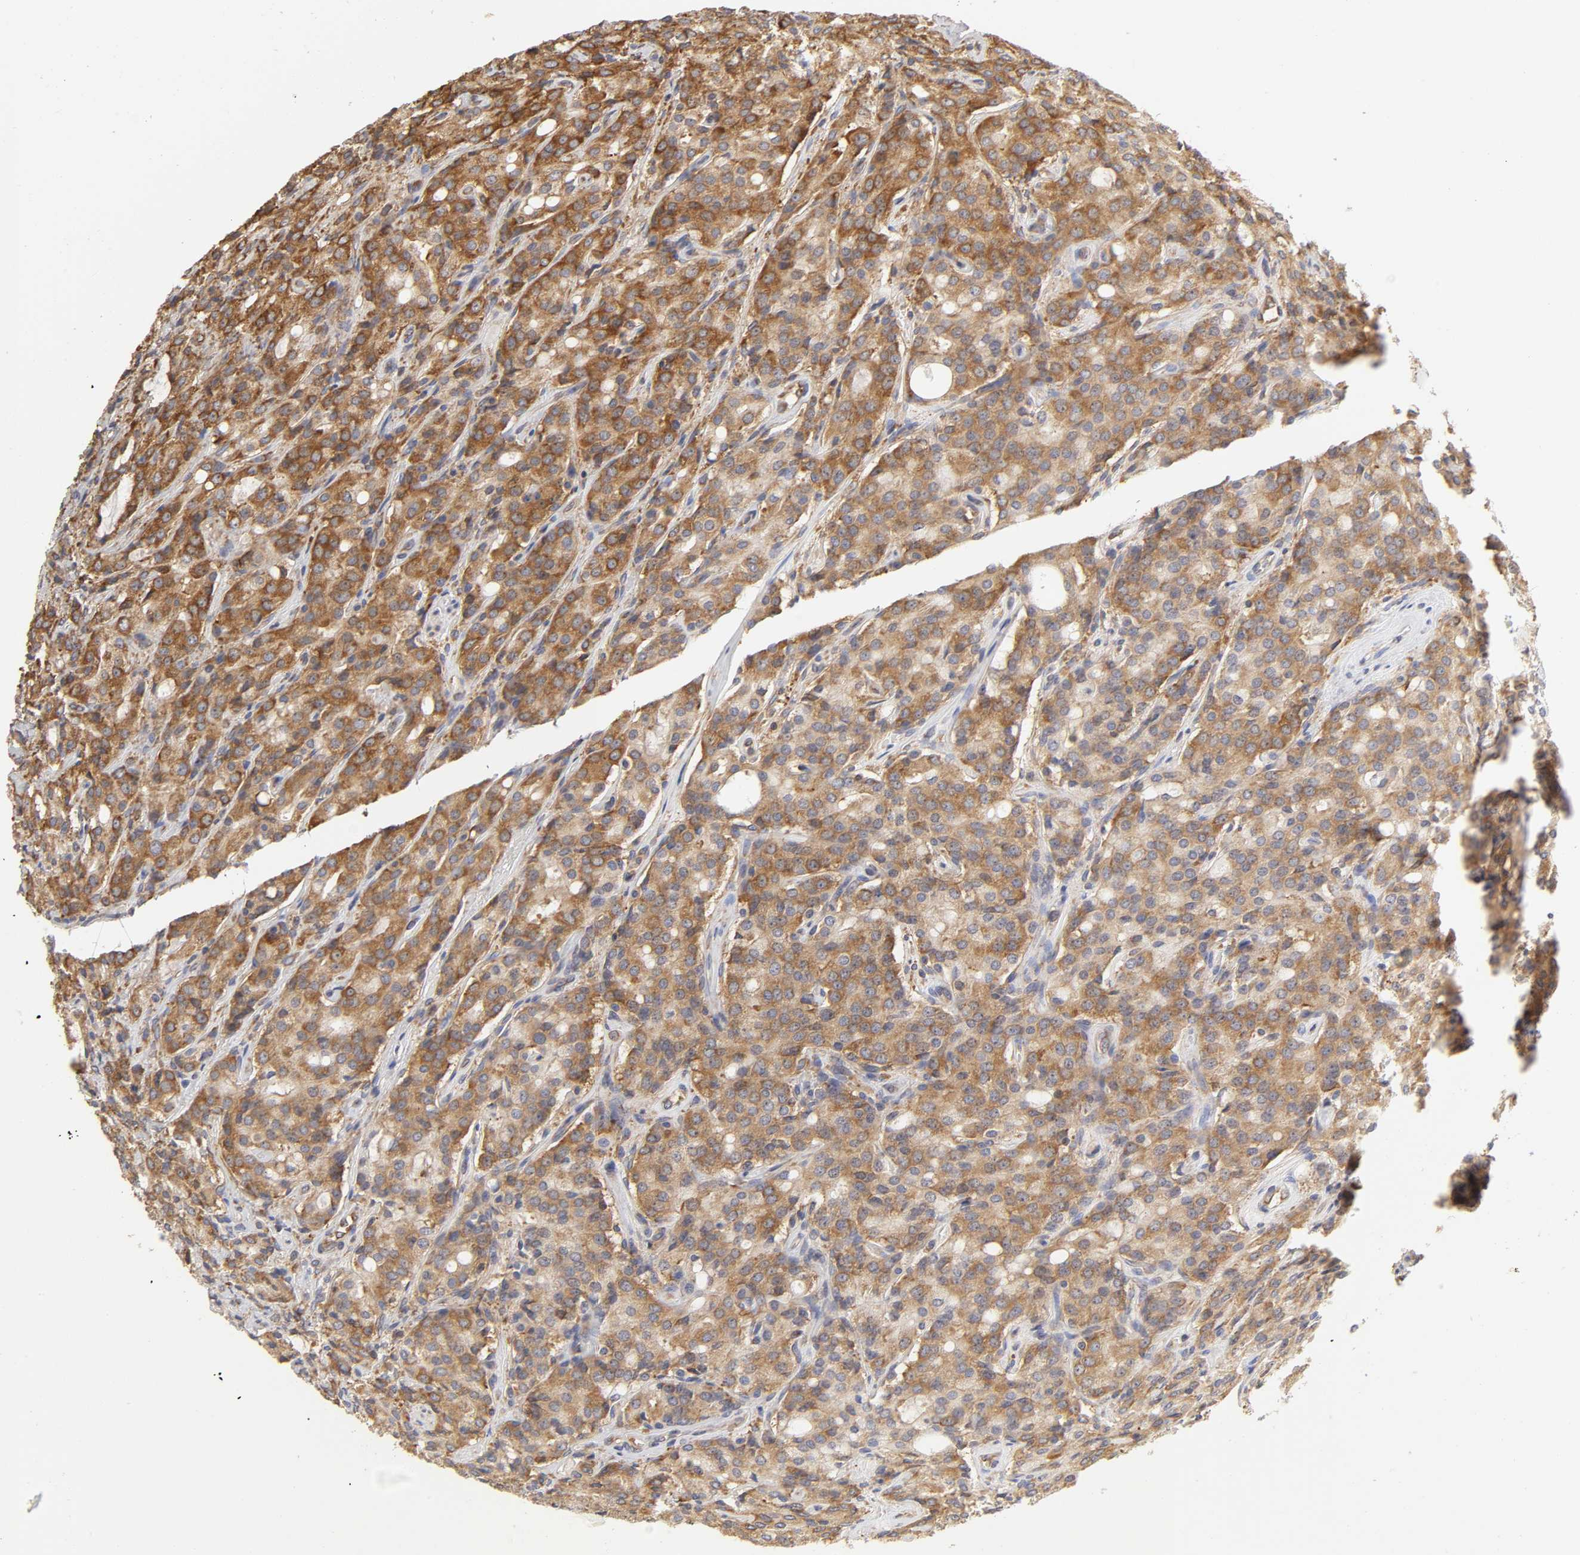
{"staining": {"intensity": "strong", "quantity": ">75%", "location": "cytoplasmic/membranous"}, "tissue": "prostate cancer", "cell_type": "Tumor cells", "image_type": "cancer", "snomed": [{"axis": "morphology", "description": "Adenocarcinoma, High grade"}, {"axis": "topography", "description": "Prostate"}], "caption": "An immunohistochemistry image of neoplastic tissue is shown. Protein staining in brown labels strong cytoplasmic/membranous positivity in prostate high-grade adenocarcinoma within tumor cells.", "gene": "RPL14", "patient": {"sex": "male", "age": 72}}